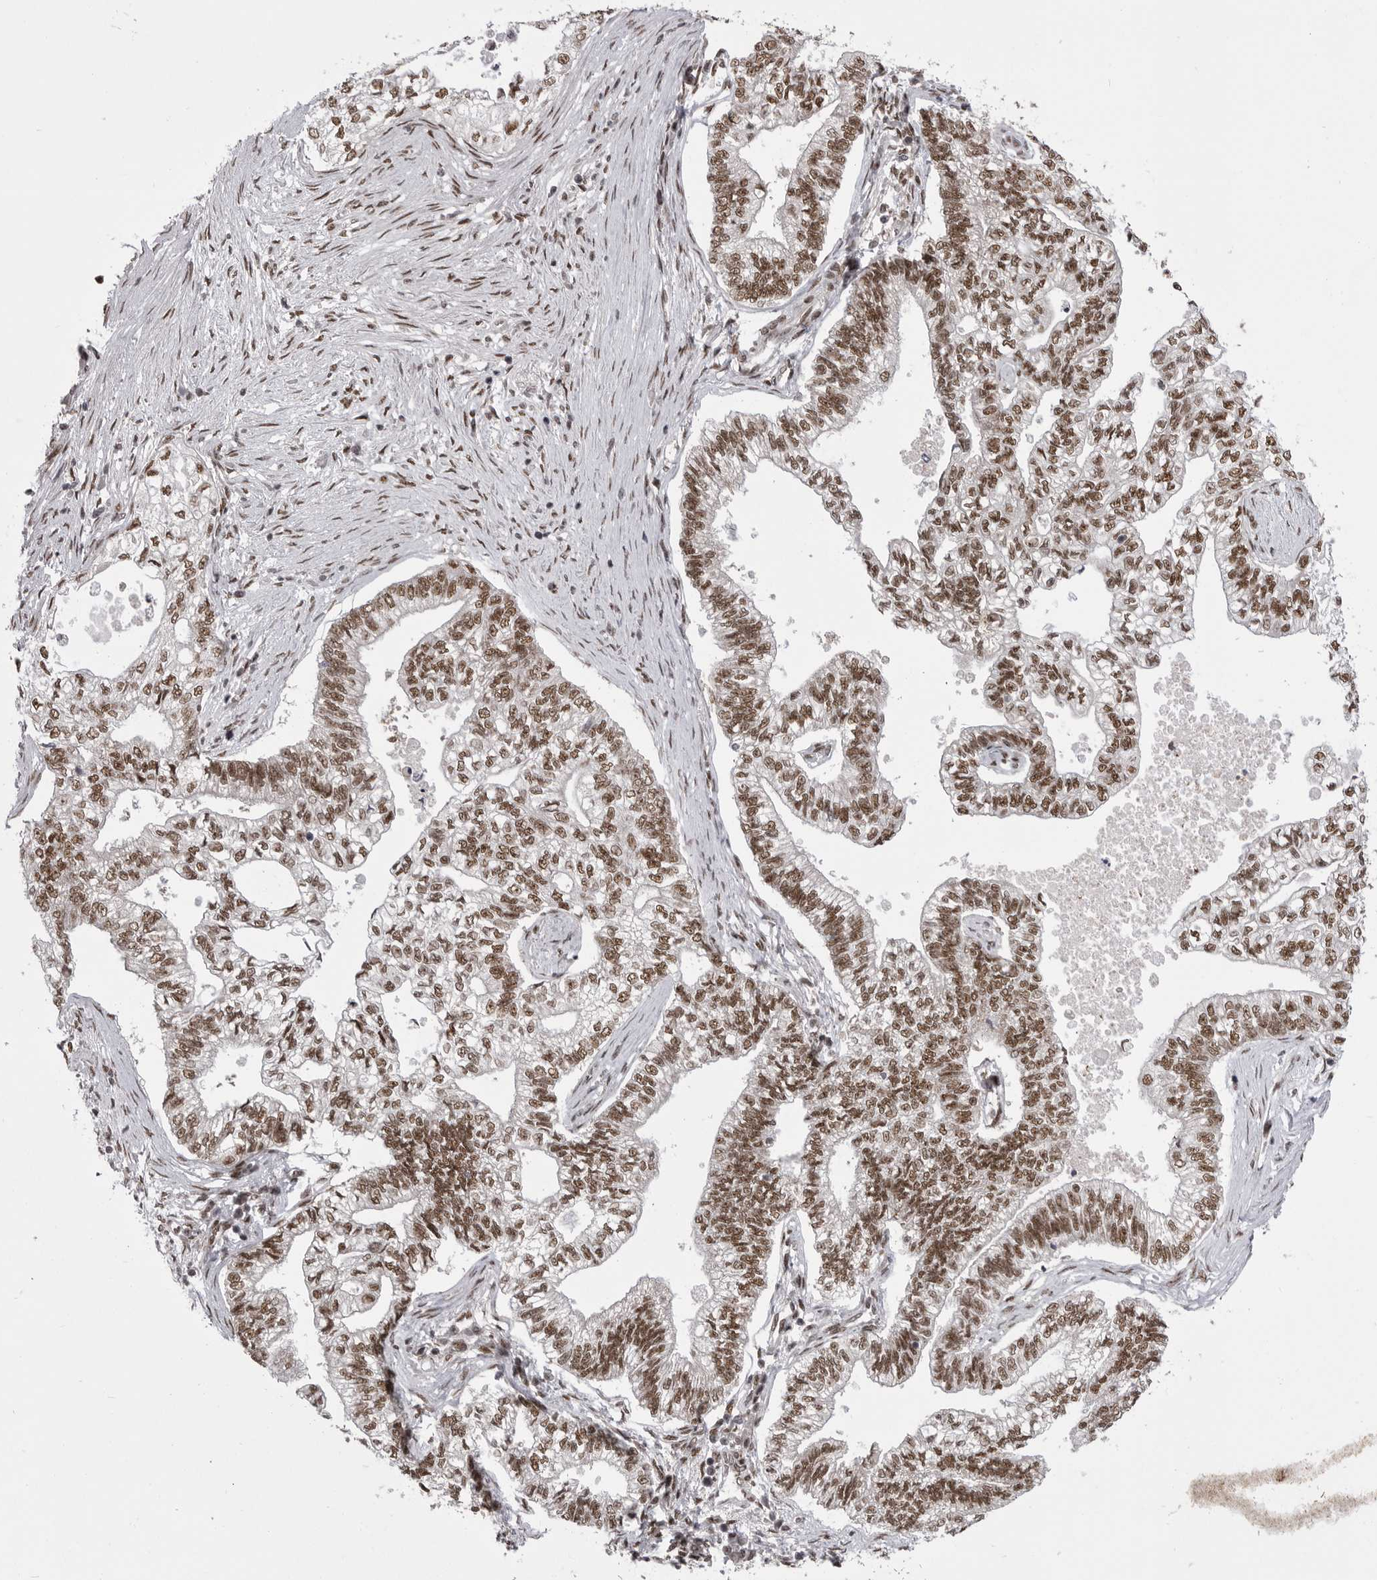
{"staining": {"intensity": "strong", "quantity": ">75%", "location": "nuclear"}, "tissue": "pancreatic cancer", "cell_type": "Tumor cells", "image_type": "cancer", "snomed": [{"axis": "morphology", "description": "Adenocarcinoma, NOS"}, {"axis": "topography", "description": "Pancreas"}], "caption": "This histopathology image reveals immunohistochemistry (IHC) staining of adenocarcinoma (pancreatic), with high strong nuclear expression in approximately >75% of tumor cells.", "gene": "MEPCE", "patient": {"sex": "male", "age": 72}}